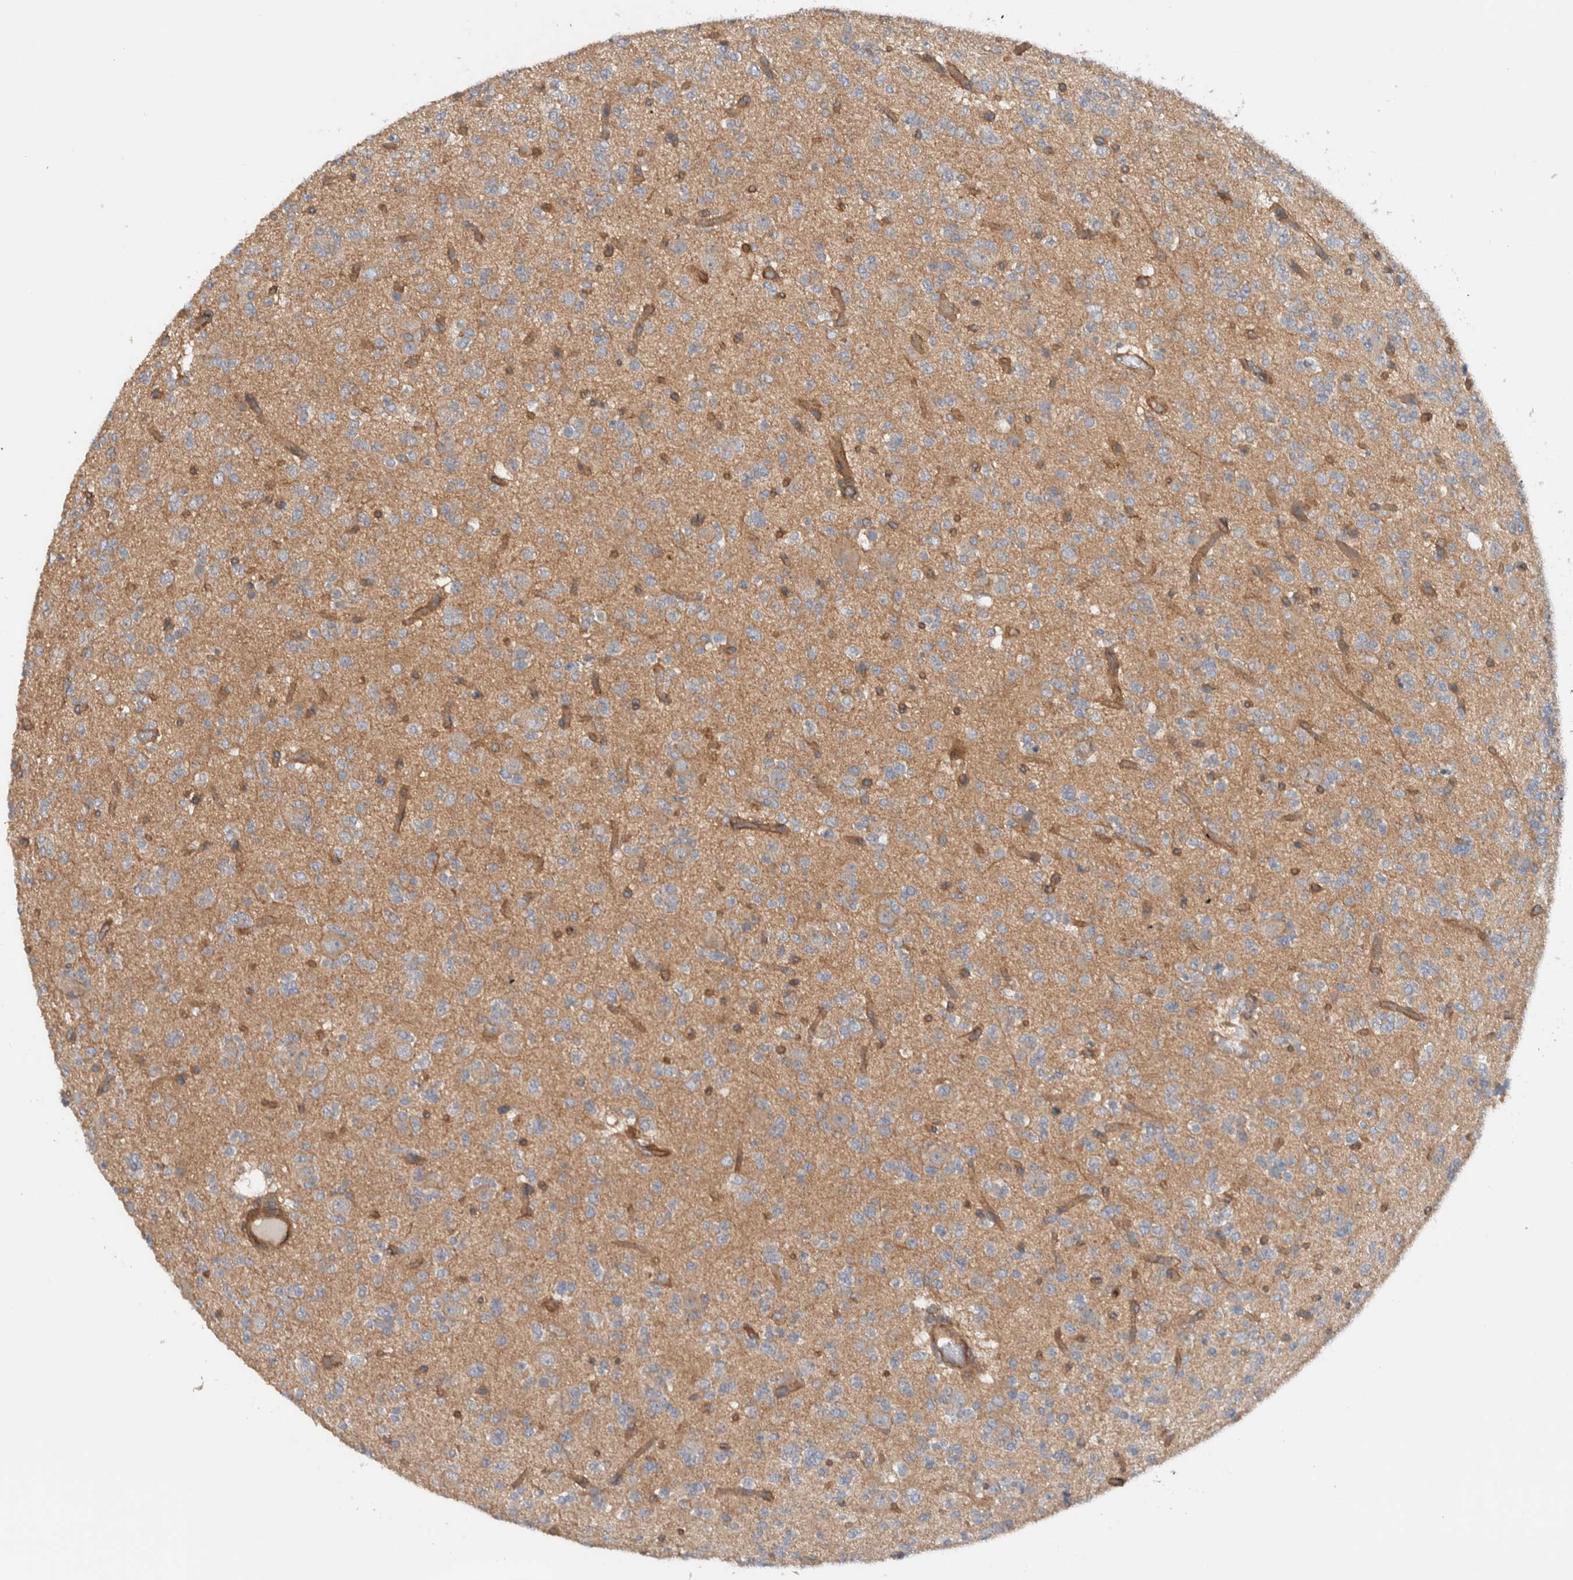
{"staining": {"intensity": "weak", "quantity": ">75%", "location": "cytoplasmic/membranous"}, "tissue": "glioma", "cell_type": "Tumor cells", "image_type": "cancer", "snomed": [{"axis": "morphology", "description": "Glioma, malignant, Low grade"}, {"axis": "topography", "description": "Brain"}], "caption": "Weak cytoplasmic/membranous expression for a protein is appreciated in about >75% of tumor cells of low-grade glioma (malignant) using immunohistochemistry (IHC).", "gene": "MPRIP", "patient": {"sex": "male", "age": 38}}